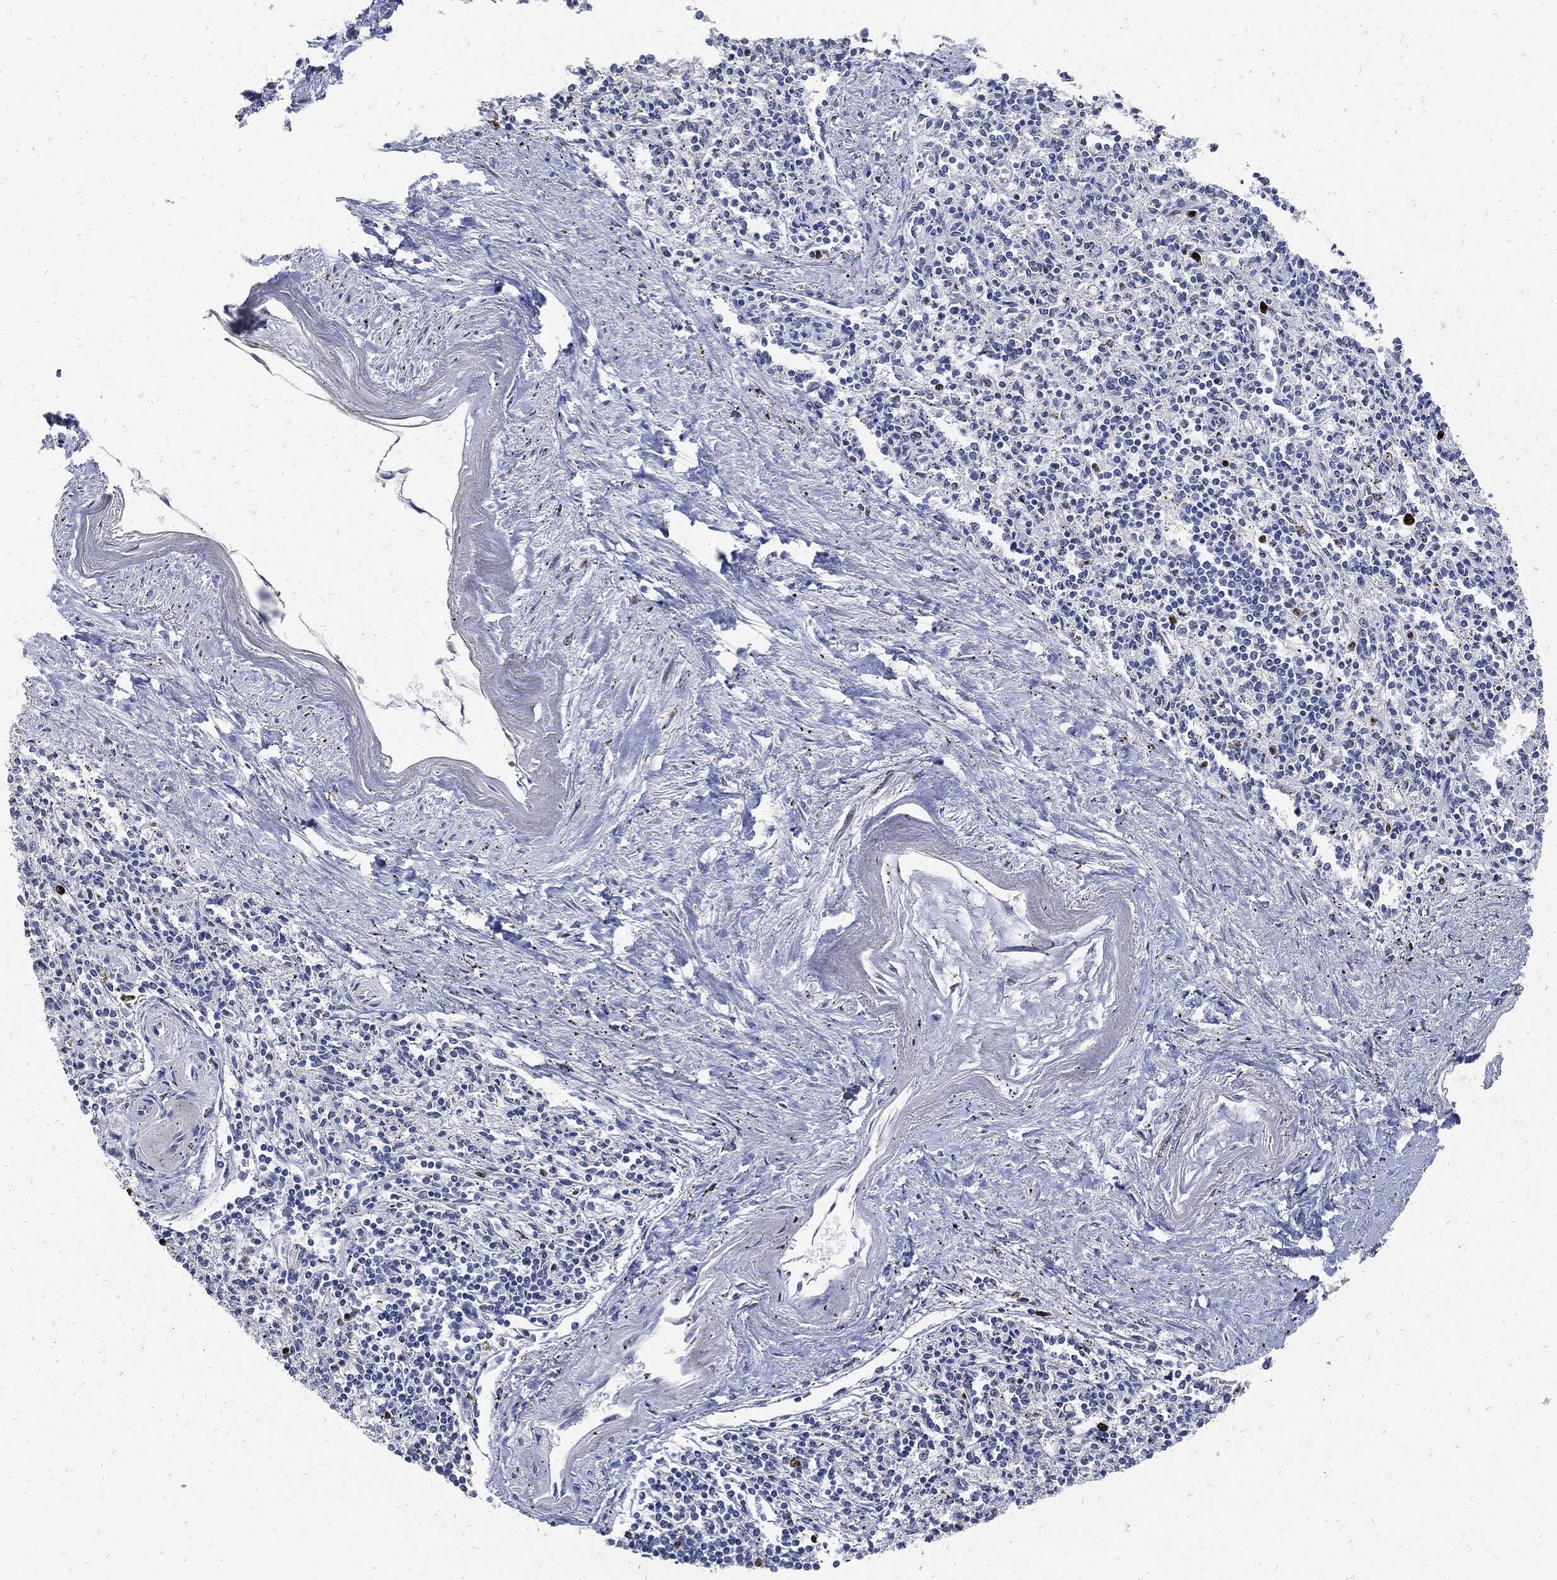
{"staining": {"intensity": "strong", "quantity": "<25%", "location": "nuclear"}, "tissue": "spleen", "cell_type": "Cells in red pulp", "image_type": "normal", "snomed": [{"axis": "morphology", "description": "Normal tissue, NOS"}, {"axis": "topography", "description": "Spleen"}], "caption": "This micrograph reveals immunohistochemistry staining of normal spleen, with medium strong nuclear staining in about <25% of cells in red pulp.", "gene": "MKI67", "patient": {"sex": "male", "age": 69}}